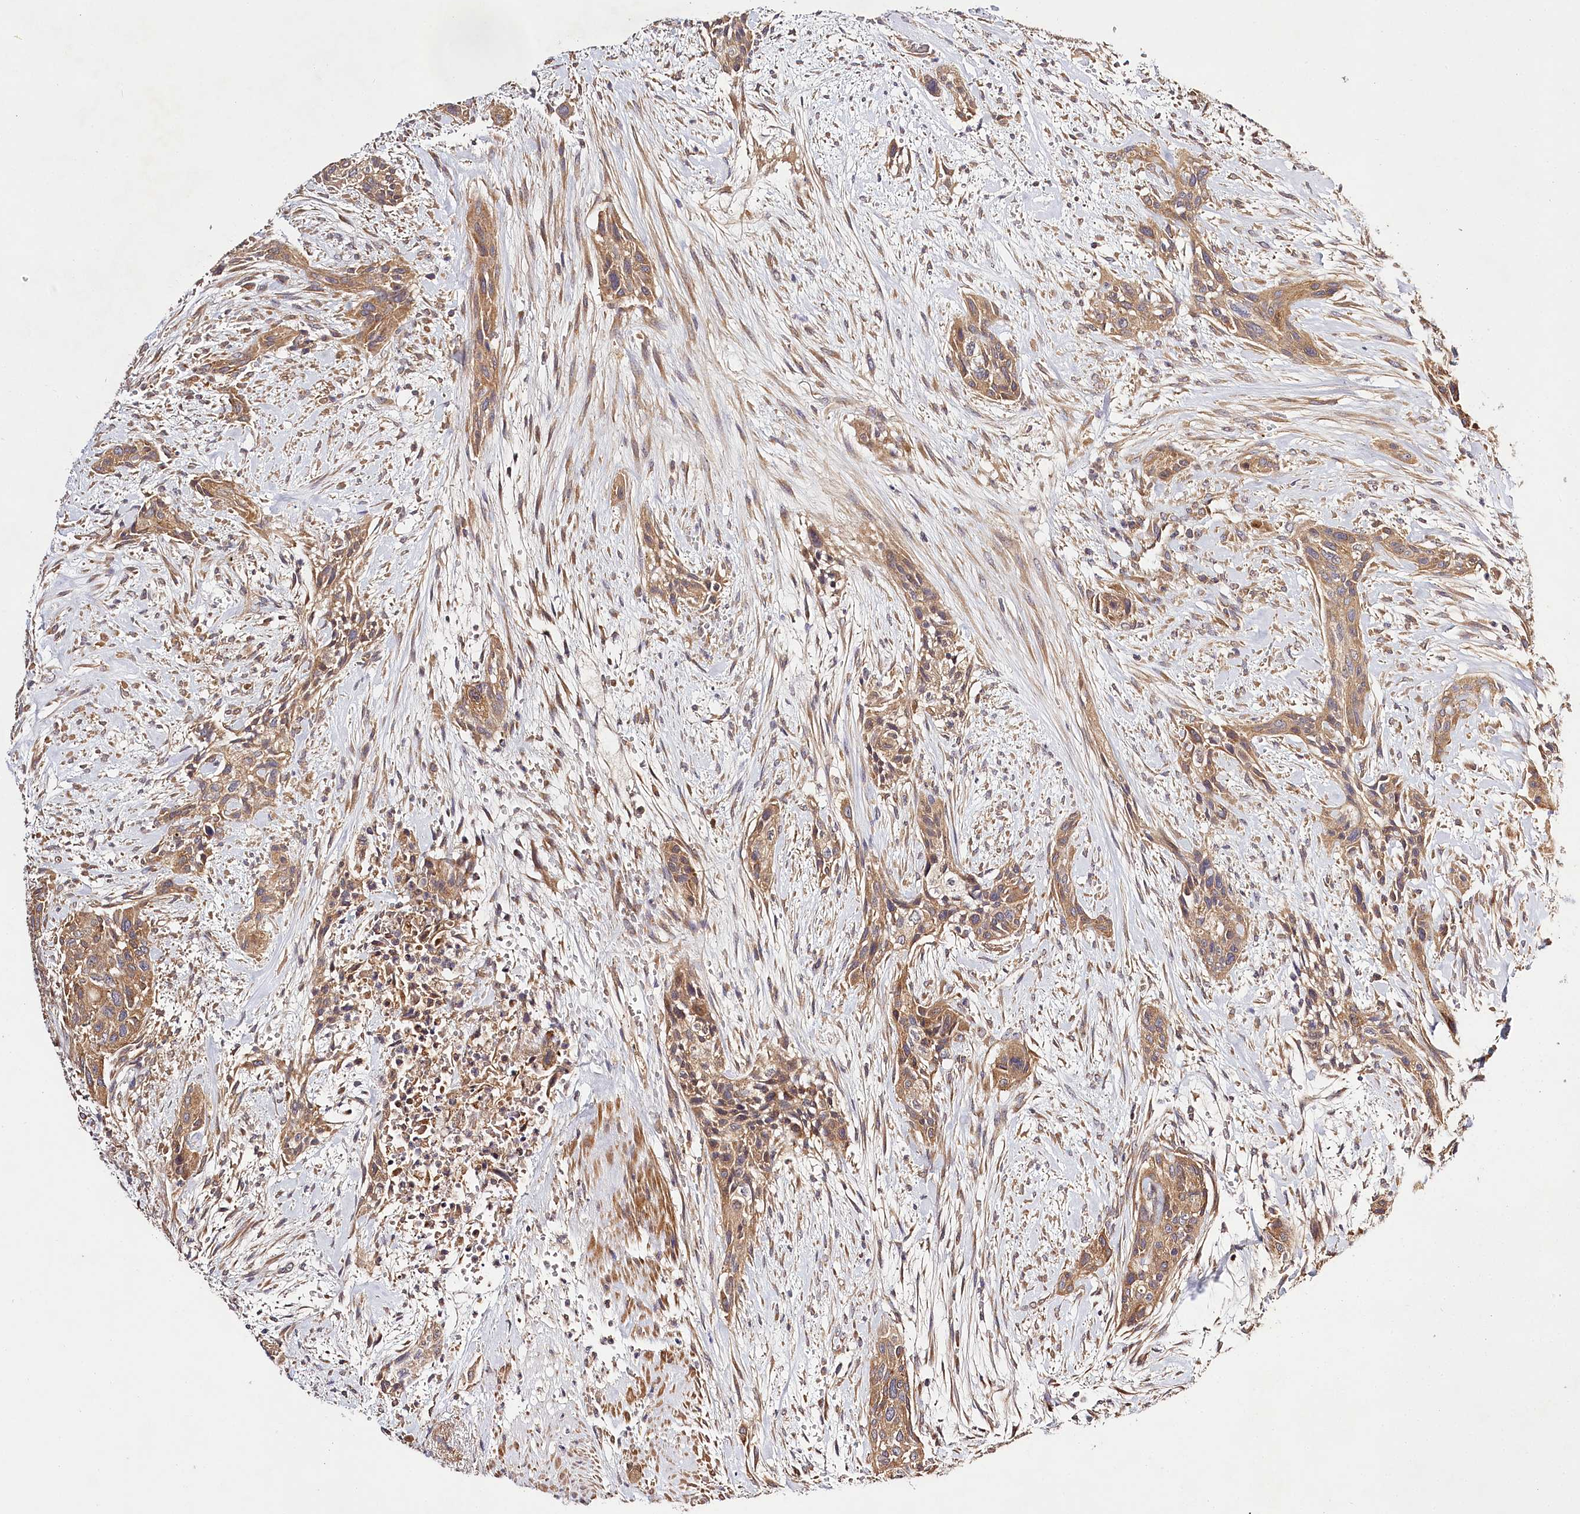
{"staining": {"intensity": "moderate", "quantity": ">75%", "location": "cytoplasmic/membranous"}, "tissue": "urothelial cancer", "cell_type": "Tumor cells", "image_type": "cancer", "snomed": [{"axis": "morphology", "description": "Urothelial carcinoma, High grade"}, {"axis": "topography", "description": "Urinary bladder"}], "caption": "Urothelial cancer tissue shows moderate cytoplasmic/membranous staining in about >75% of tumor cells (DAB (3,3'-diaminobenzidine) IHC, brown staining for protein, blue staining for nuclei).", "gene": "LSS", "patient": {"sex": "male", "age": 35}}